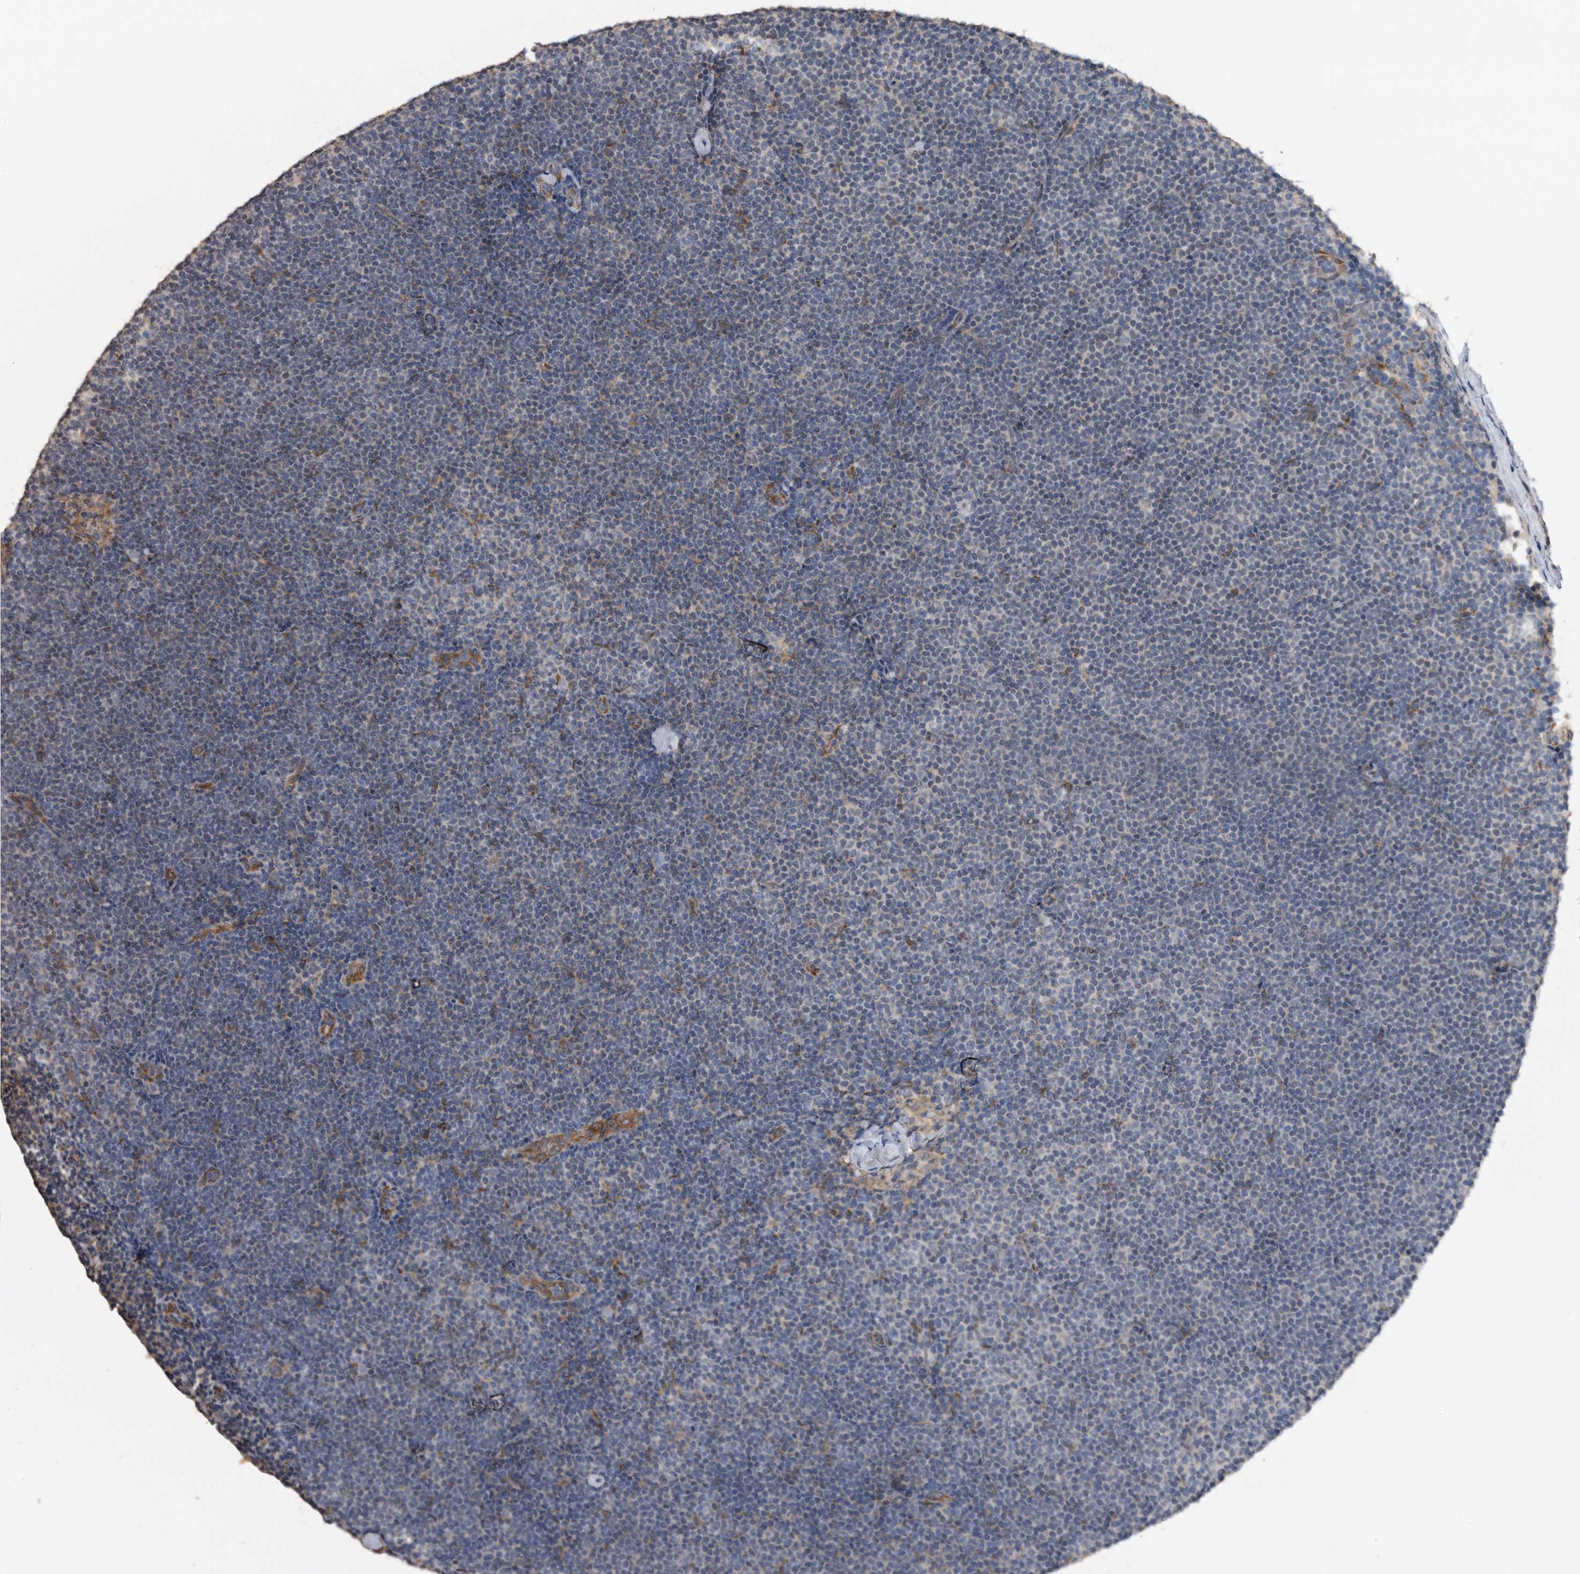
{"staining": {"intensity": "negative", "quantity": "none", "location": "none"}, "tissue": "lymphoma", "cell_type": "Tumor cells", "image_type": "cancer", "snomed": [{"axis": "morphology", "description": "Malignant lymphoma, non-Hodgkin's type, Low grade"}, {"axis": "topography", "description": "Lymph node"}], "caption": "Protein analysis of lymphoma shows no significant staining in tumor cells.", "gene": "PCLO", "patient": {"sex": "female", "age": 53}}